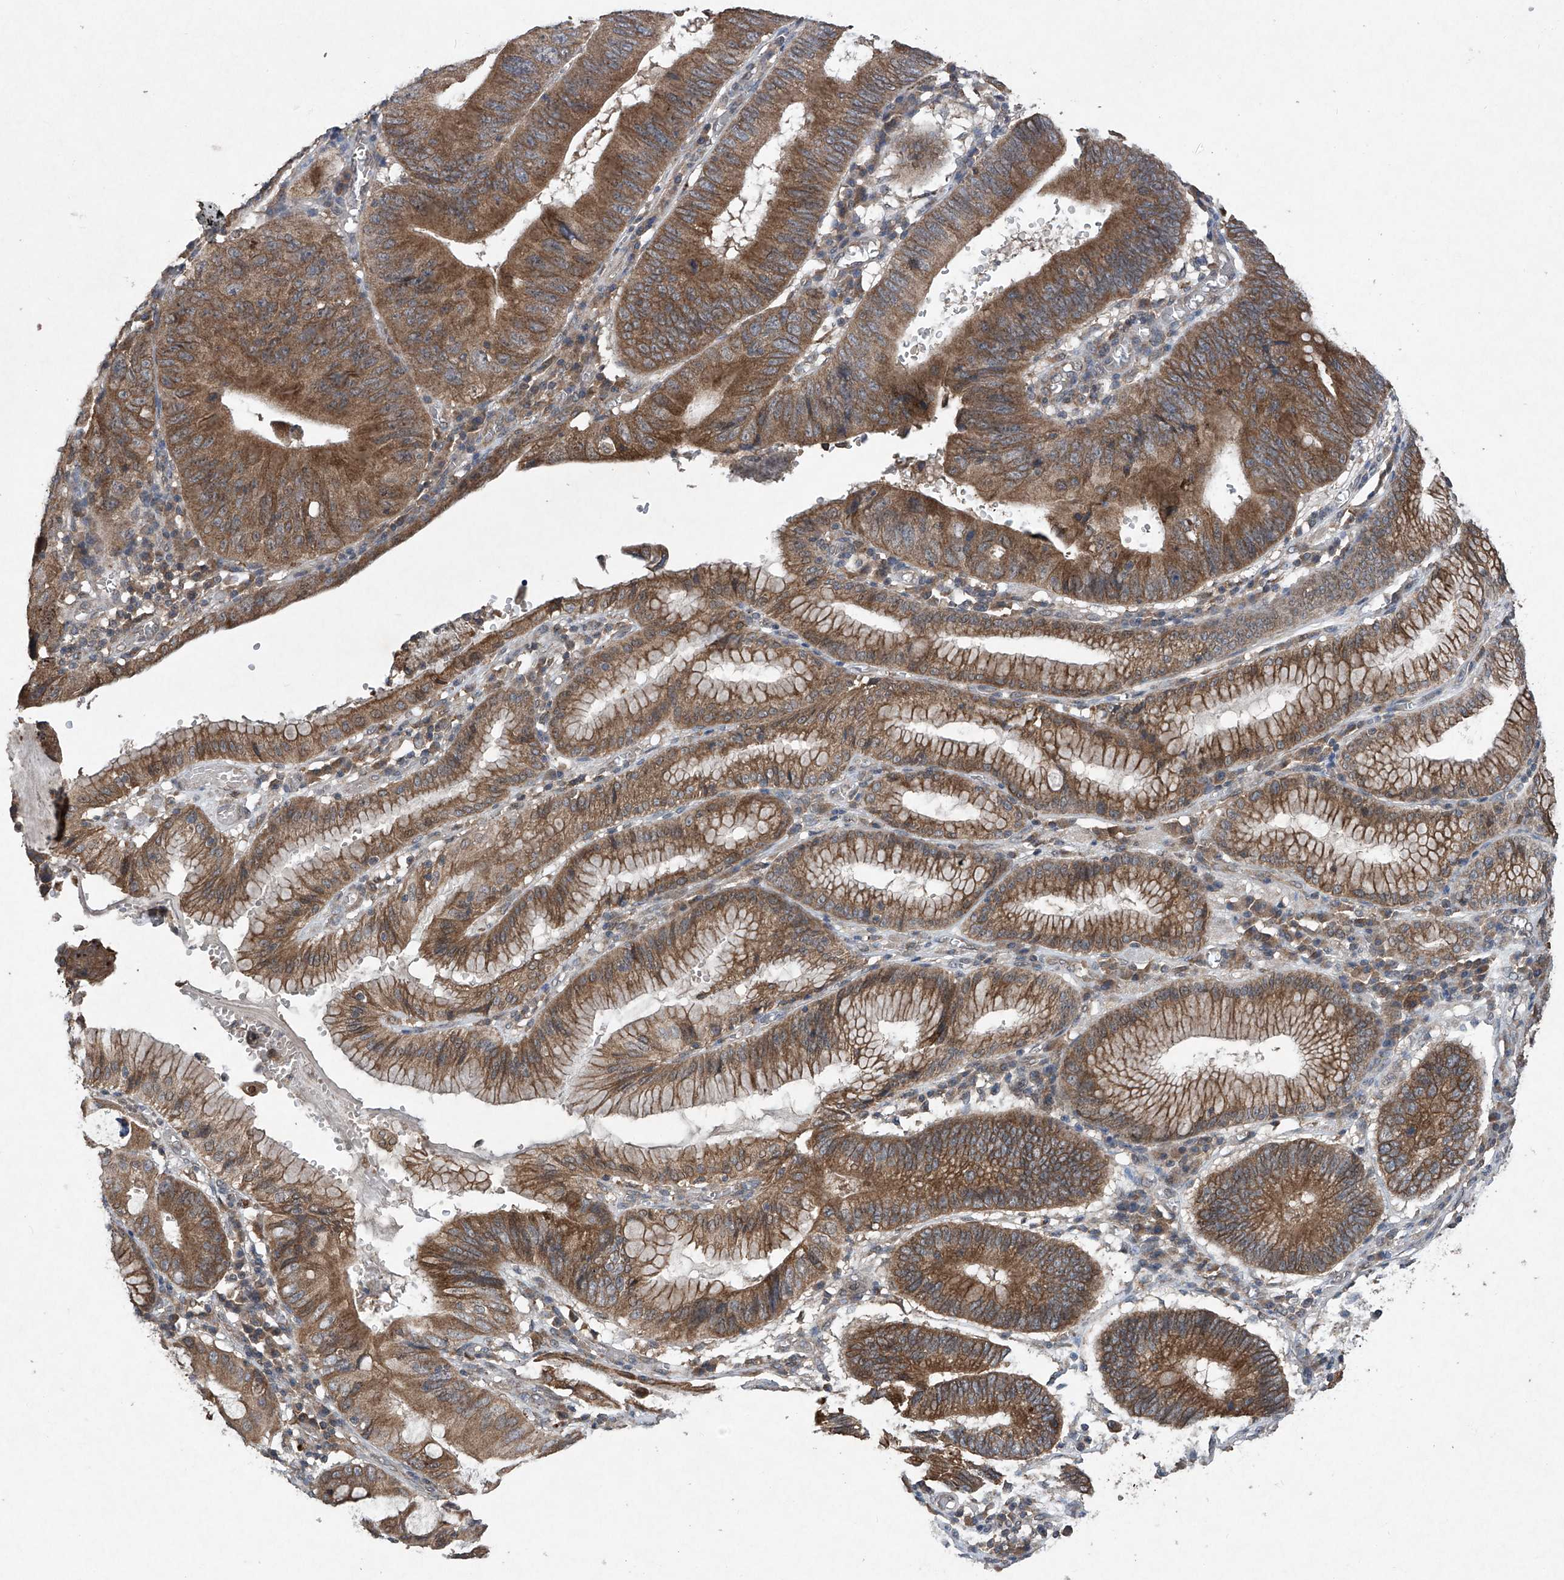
{"staining": {"intensity": "moderate", "quantity": ">75%", "location": "cytoplasmic/membranous"}, "tissue": "stomach cancer", "cell_type": "Tumor cells", "image_type": "cancer", "snomed": [{"axis": "morphology", "description": "Adenocarcinoma, NOS"}, {"axis": "topography", "description": "Stomach"}], "caption": "High-magnification brightfield microscopy of stomach cancer (adenocarcinoma) stained with DAB (3,3'-diaminobenzidine) (brown) and counterstained with hematoxylin (blue). tumor cells exhibit moderate cytoplasmic/membranous expression is identified in approximately>75% of cells.", "gene": "SUMF2", "patient": {"sex": "male", "age": 59}}